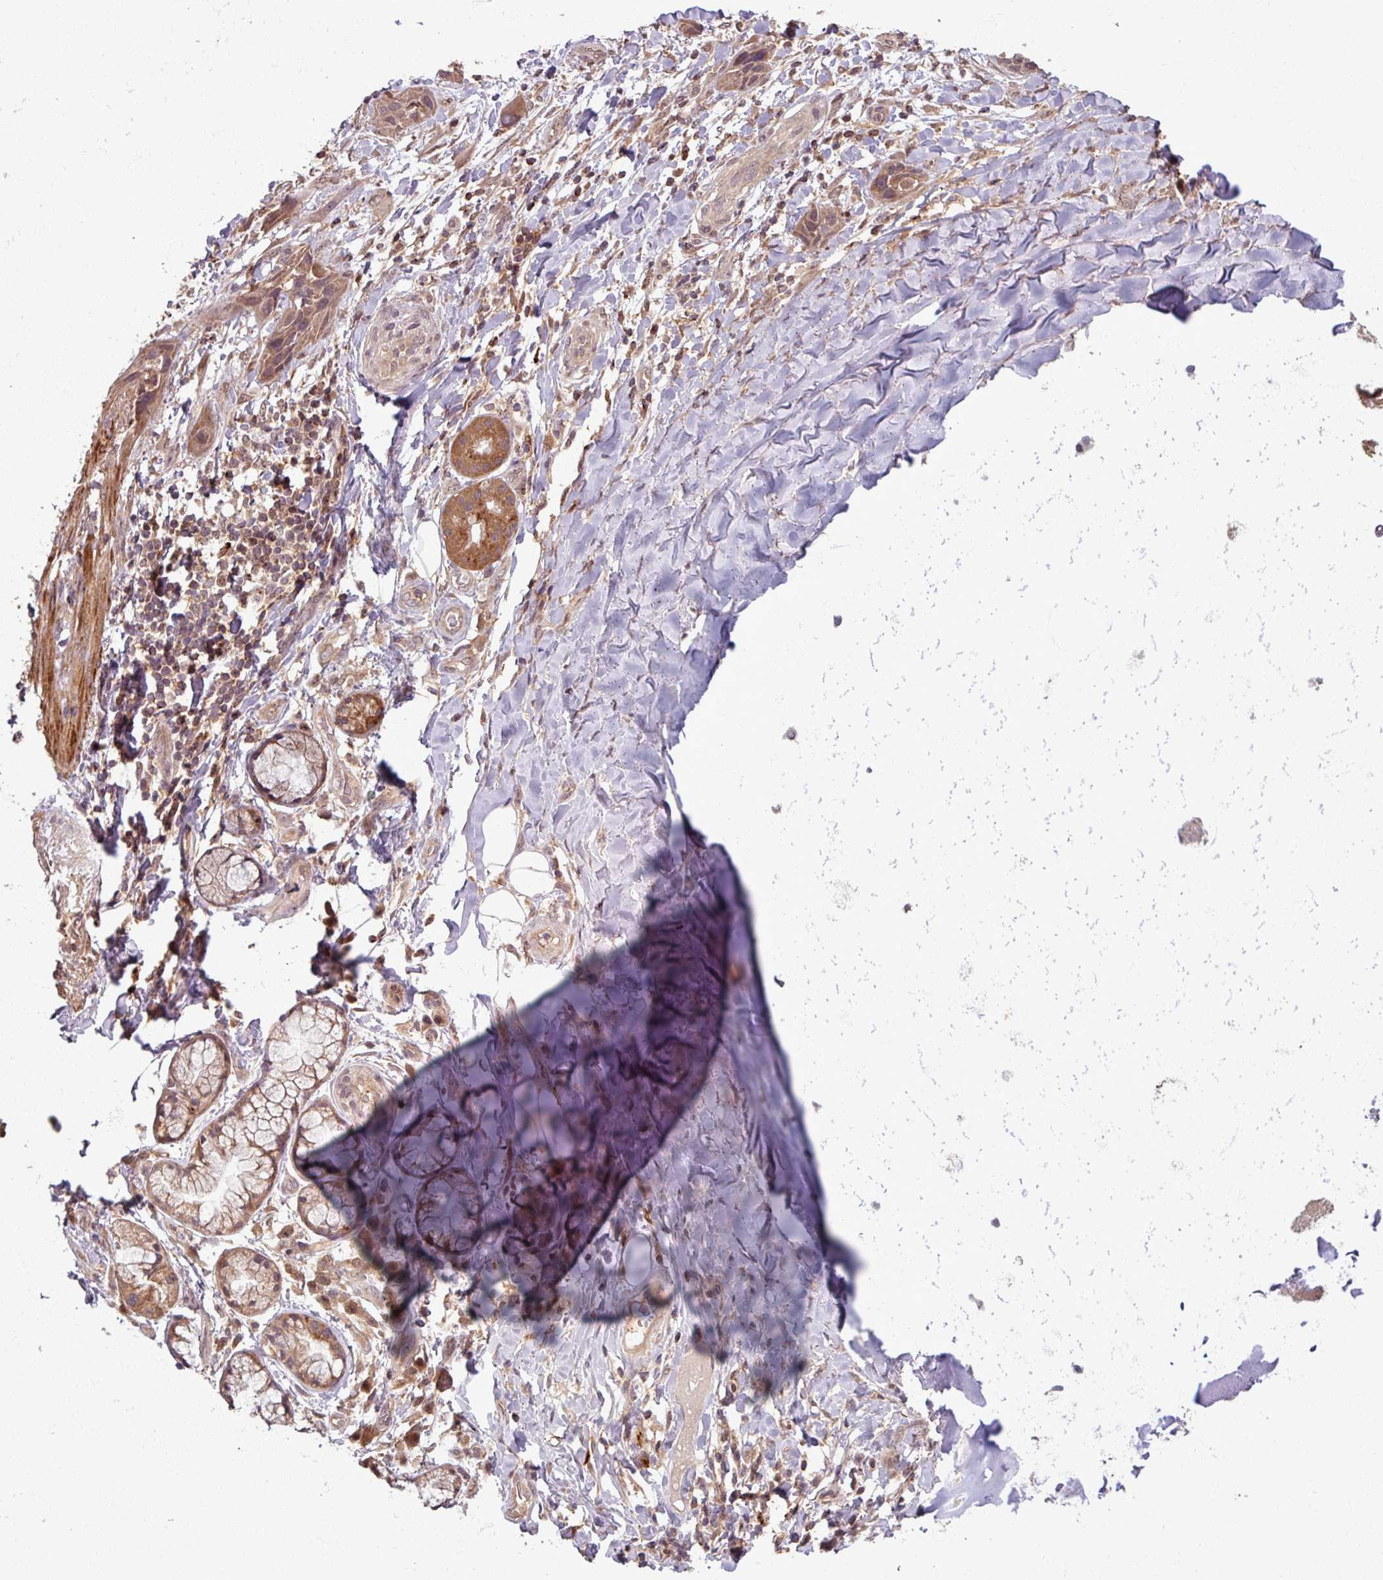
{"staining": {"intensity": "negative", "quantity": "none", "location": "none"}, "tissue": "soft tissue", "cell_type": "Chondrocytes", "image_type": "normal", "snomed": [{"axis": "morphology", "description": "Normal tissue, NOS"}, {"axis": "morphology", "description": "Squamous cell carcinoma, NOS"}, {"axis": "topography", "description": "Bronchus"}, {"axis": "topography", "description": "Lung"}], "caption": "Immunohistochemistry (IHC) of benign human soft tissue exhibits no expression in chondrocytes. (DAB immunohistochemistry (IHC) visualized using brightfield microscopy, high magnification).", "gene": "OR6B1", "patient": {"sex": "female", "age": 70}}